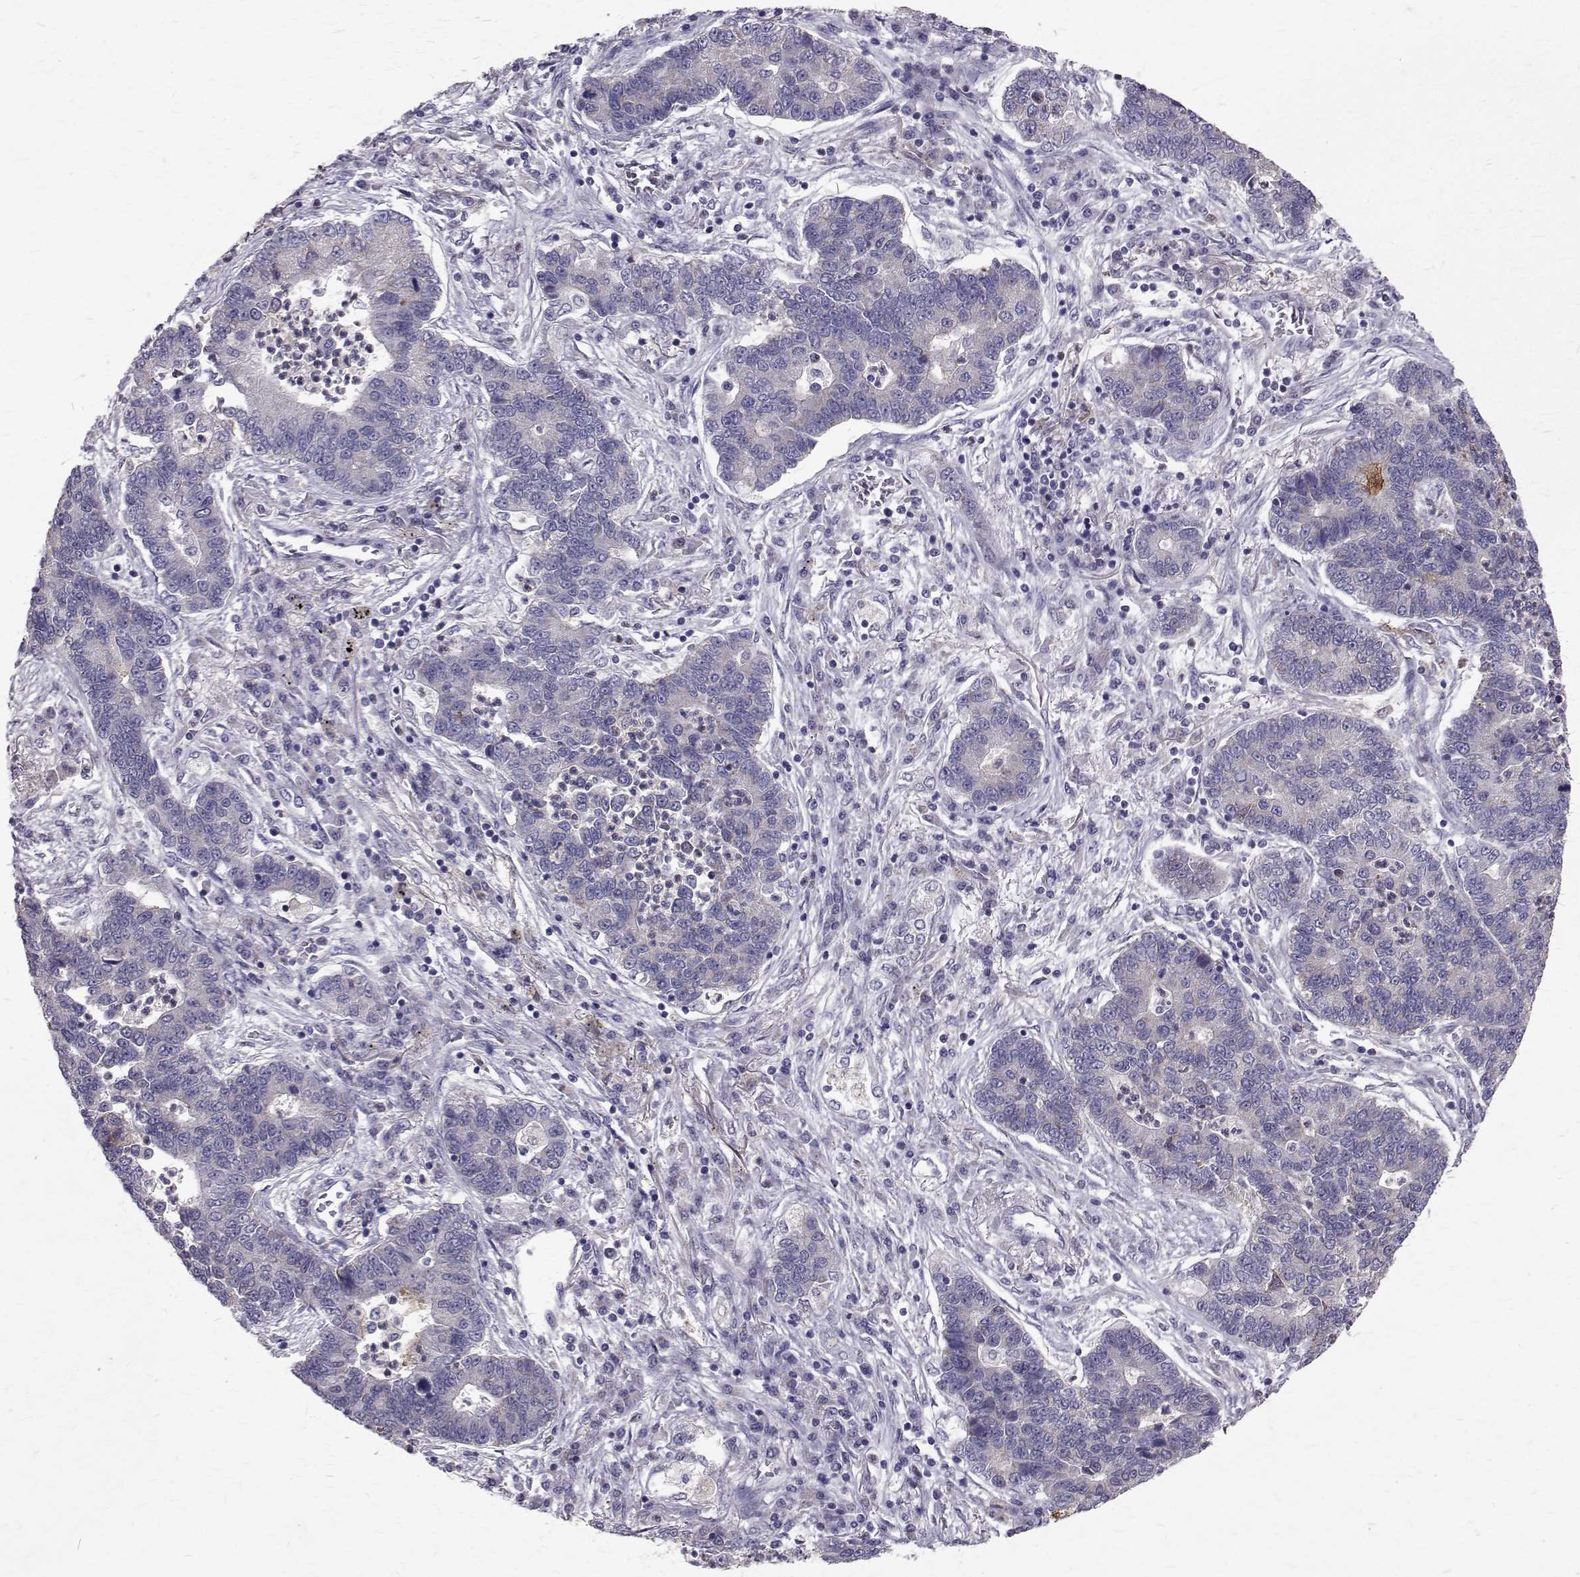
{"staining": {"intensity": "negative", "quantity": "none", "location": "none"}, "tissue": "lung cancer", "cell_type": "Tumor cells", "image_type": "cancer", "snomed": [{"axis": "morphology", "description": "Adenocarcinoma, NOS"}, {"axis": "topography", "description": "Lung"}], "caption": "Immunohistochemical staining of adenocarcinoma (lung) exhibits no significant positivity in tumor cells.", "gene": "CCDC89", "patient": {"sex": "female", "age": 57}}